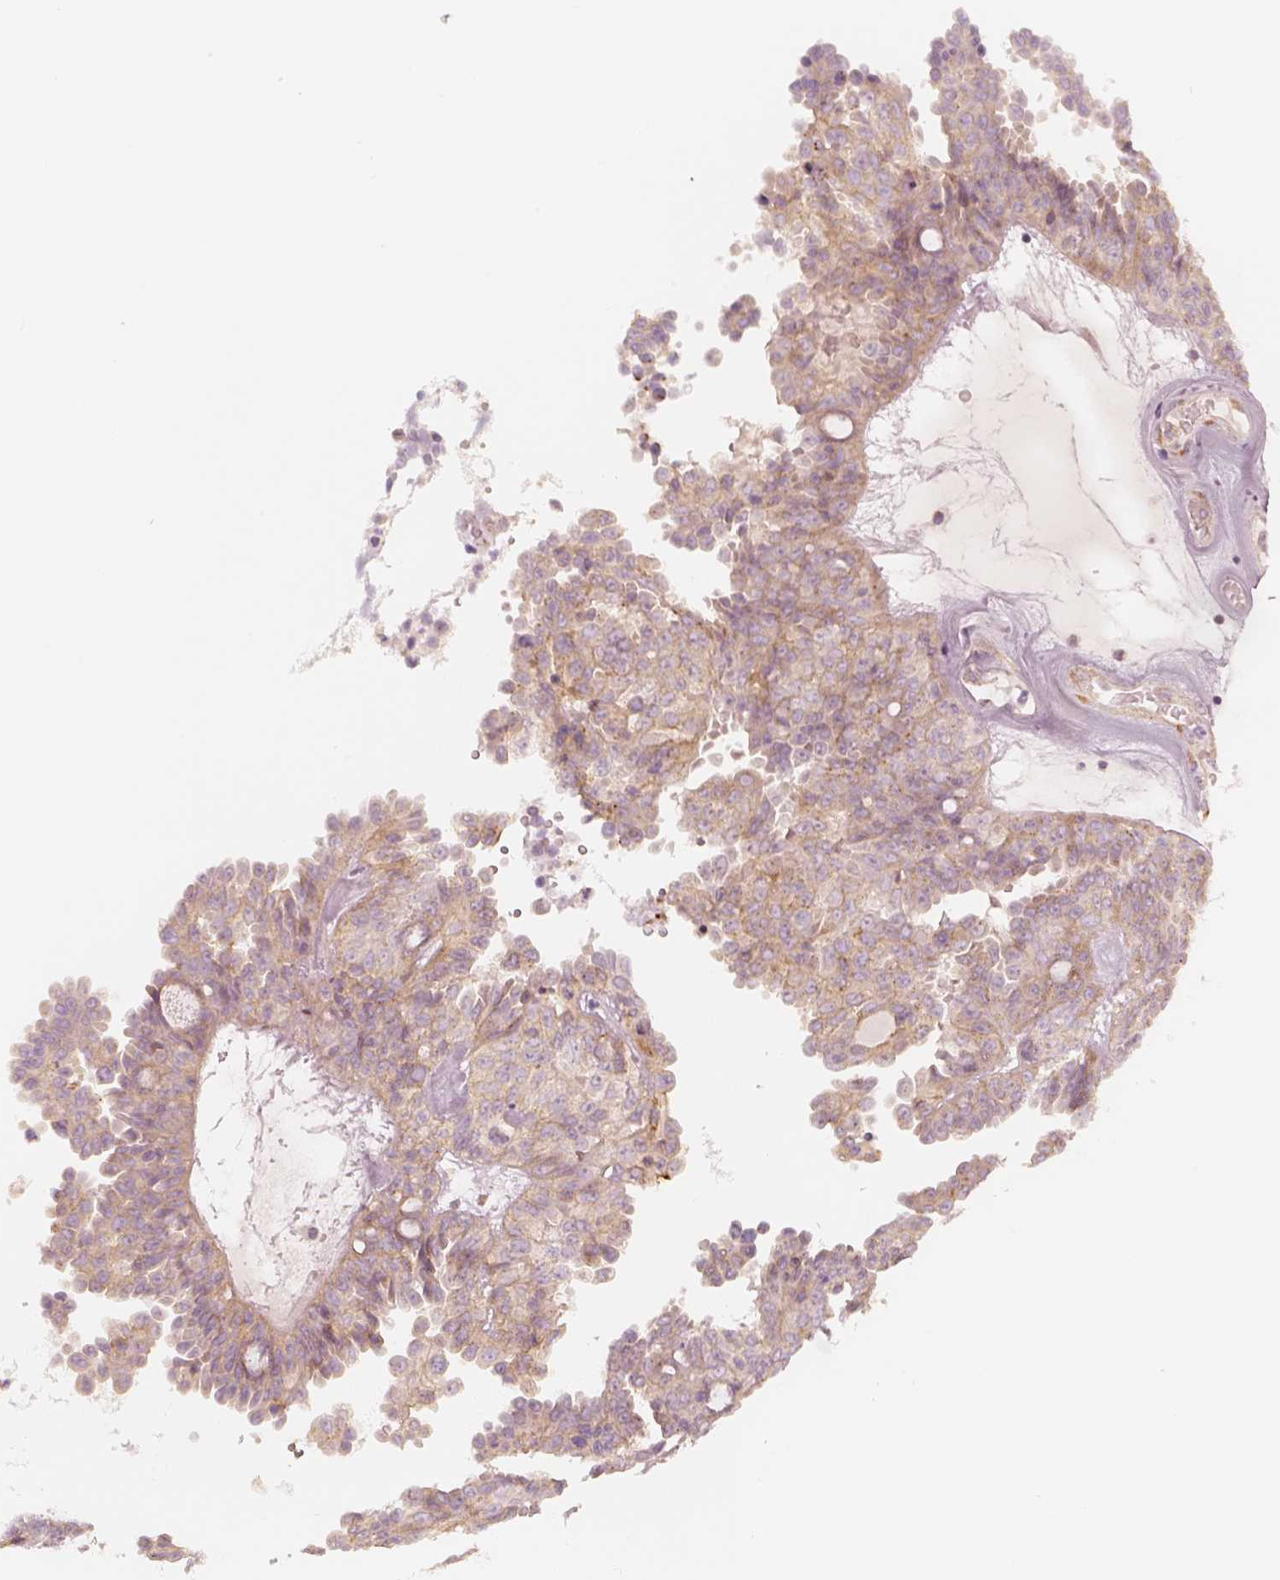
{"staining": {"intensity": "weak", "quantity": "<25%", "location": "cytoplasmic/membranous"}, "tissue": "ovarian cancer", "cell_type": "Tumor cells", "image_type": "cancer", "snomed": [{"axis": "morphology", "description": "Cystadenocarcinoma, serous, NOS"}, {"axis": "topography", "description": "Ovary"}], "caption": "Immunohistochemistry (IHC) of ovarian serous cystadenocarcinoma exhibits no expression in tumor cells.", "gene": "GORASP2", "patient": {"sex": "female", "age": 71}}